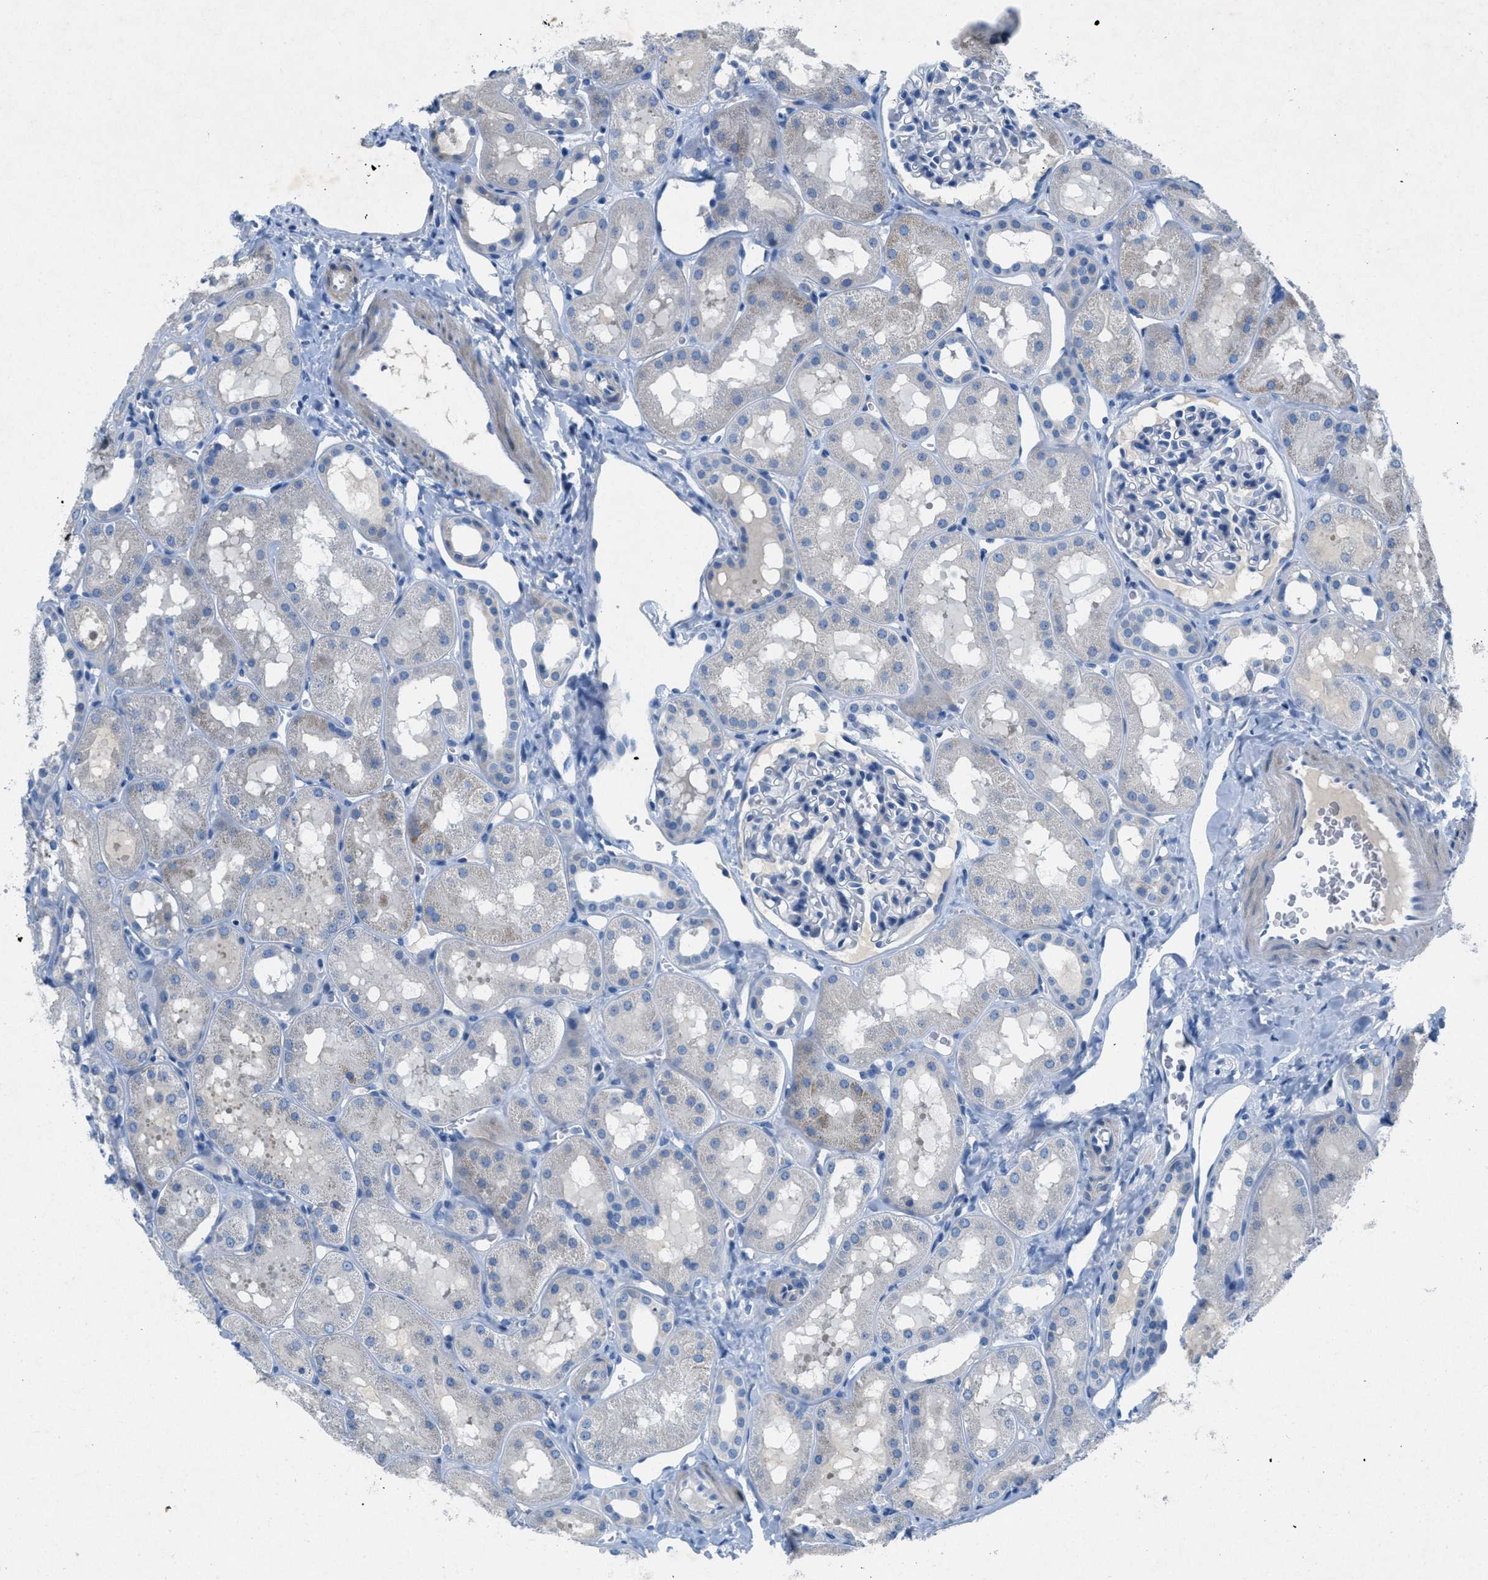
{"staining": {"intensity": "negative", "quantity": "none", "location": "none"}, "tissue": "kidney", "cell_type": "Cells in glomeruli", "image_type": "normal", "snomed": [{"axis": "morphology", "description": "Normal tissue, NOS"}, {"axis": "topography", "description": "Kidney"}, {"axis": "topography", "description": "Urinary bladder"}], "caption": "Image shows no protein positivity in cells in glomeruli of normal kidney.", "gene": "GALNT17", "patient": {"sex": "male", "age": 16}}